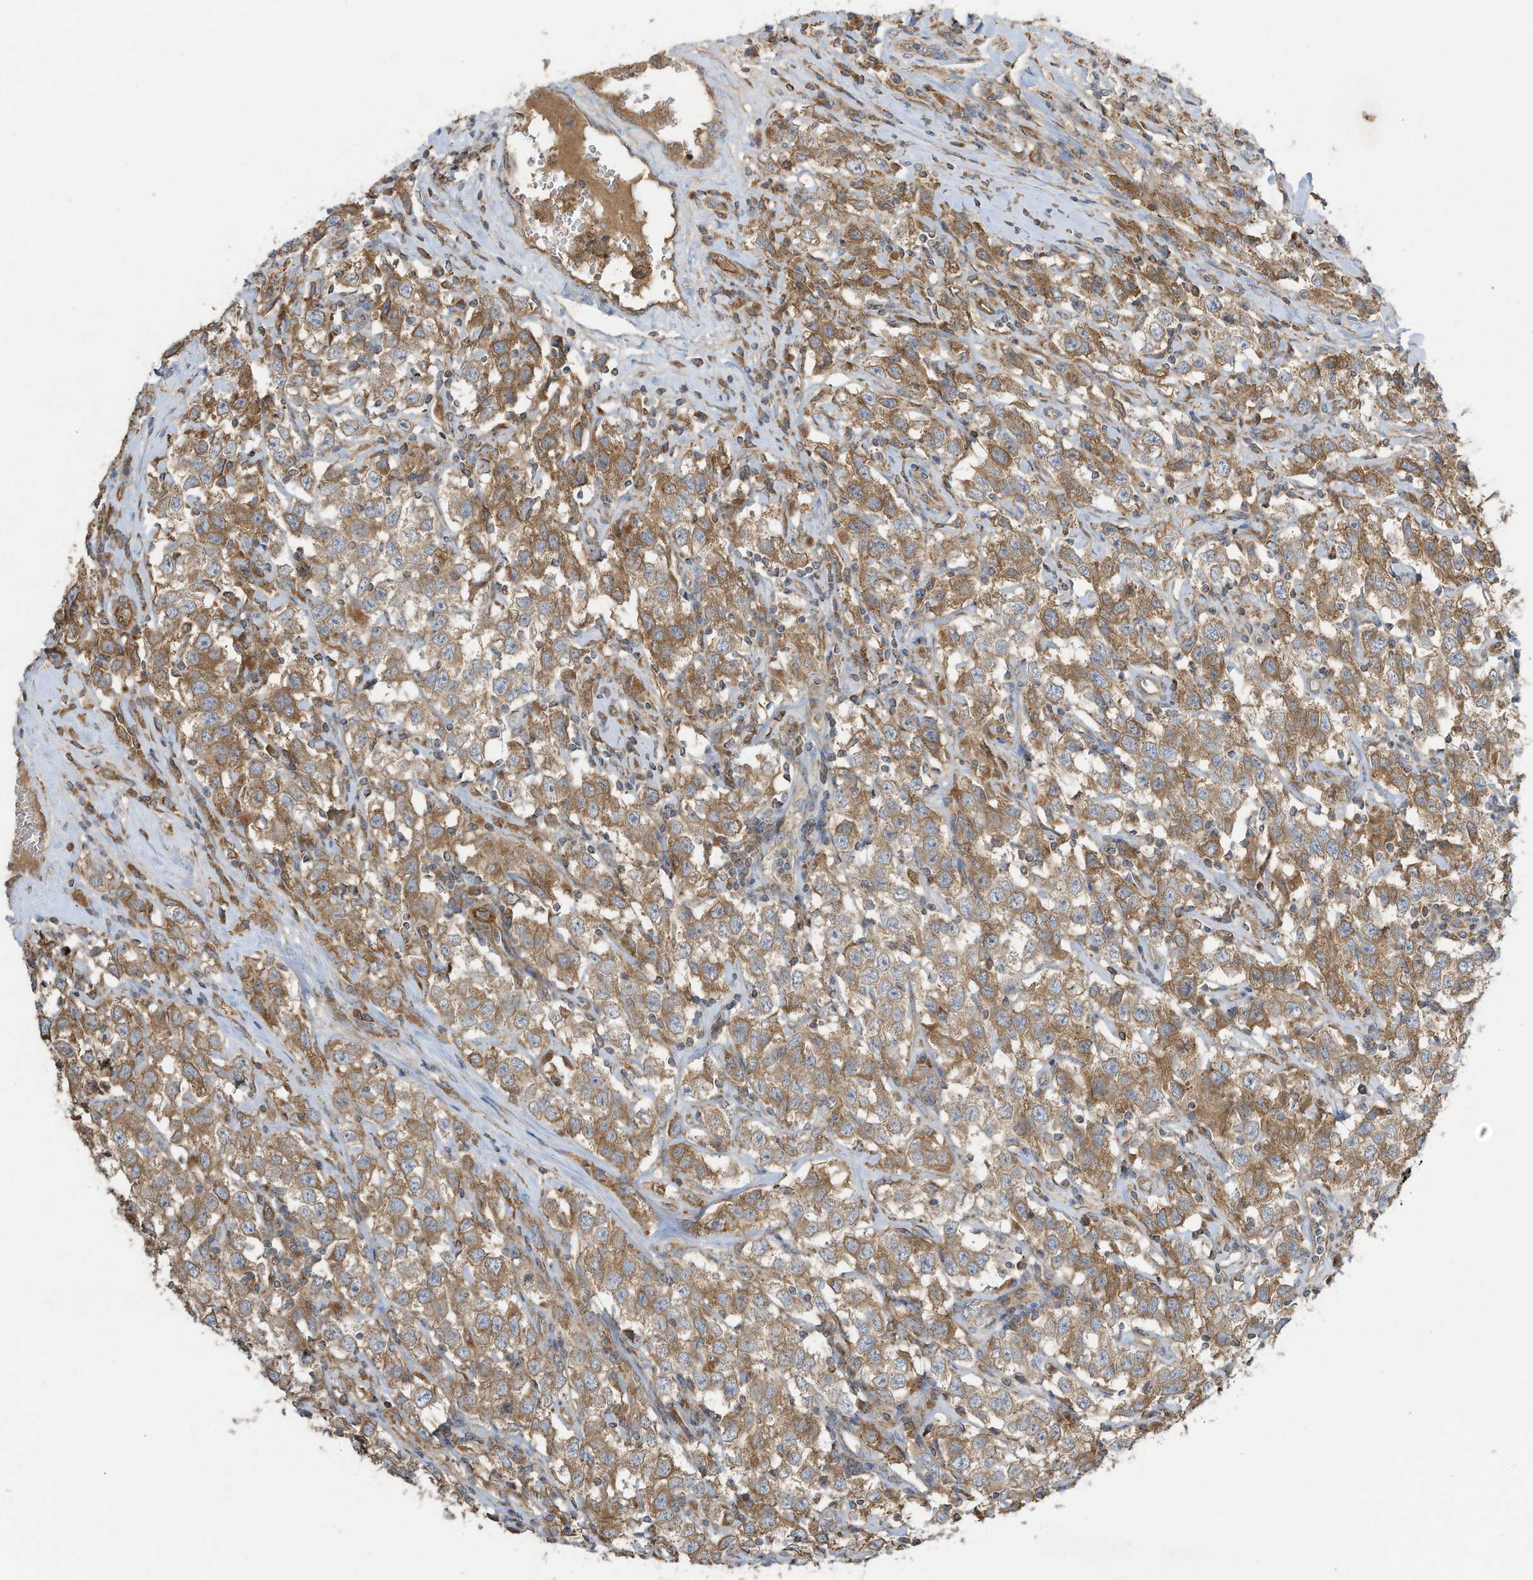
{"staining": {"intensity": "moderate", "quantity": ">75%", "location": "cytoplasmic/membranous"}, "tissue": "testis cancer", "cell_type": "Tumor cells", "image_type": "cancer", "snomed": [{"axis": "morphology", "description": "Seminoma, NOS"}, {"axis": "topography", "description": "Testis"}], "caption": "High-power microscopy captured an immunohistochemistry (IHC) micrograph of testis seminoma, revealing moderate cytoplasmic/membranous expression in approximately >75% of tumor cells.", "gene": "SYNJ2", "patient": {"sex": "male", "age": 41}}